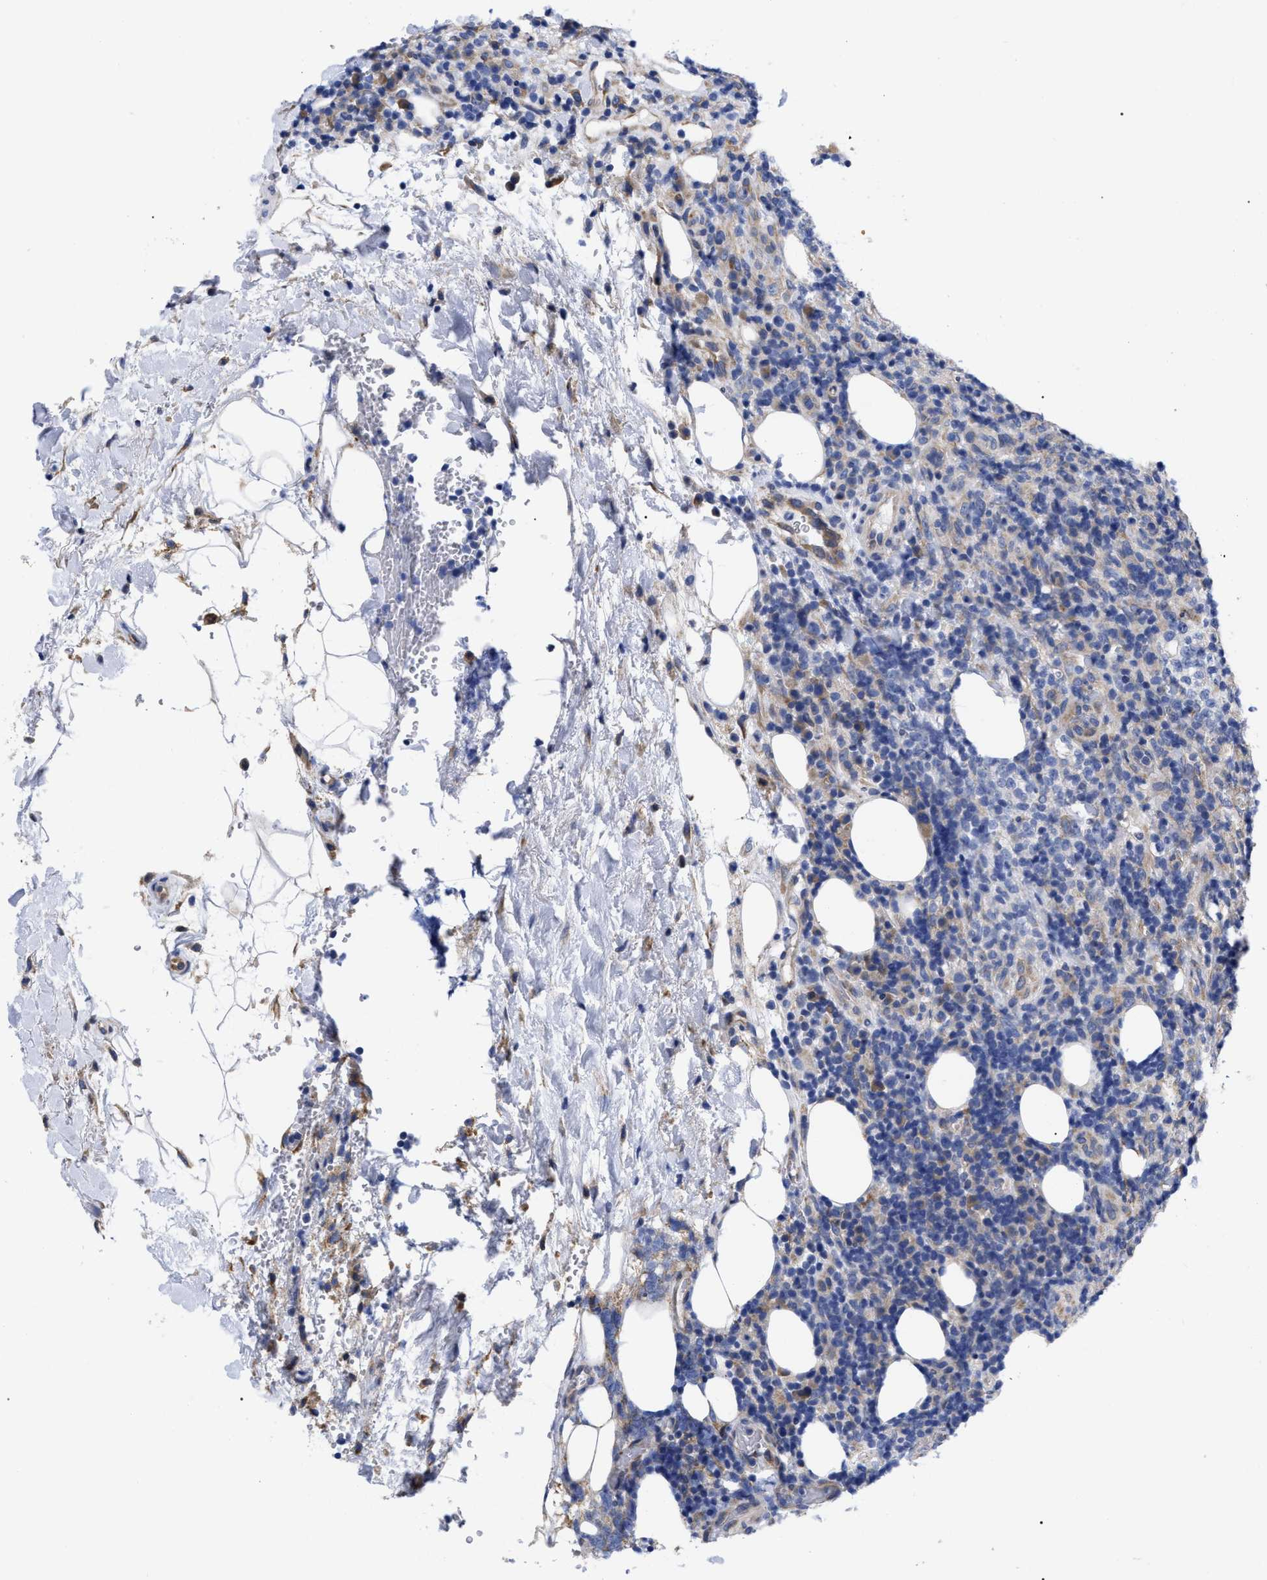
{"staining": {"intensity": "negative", "quantity": "none", "location": "none"}, "tissue": "lymphoma", "cell_type": "Tumor cells", "image_type": "cancer", "snomed": [{"axis": "morphology", "description": "Malignant lymphoma, non-Hodgkin's type, High grade"}, {"axis": "topography", "description": "Lymph node"}], "caption": "The image shows no staining of tumor cells in lymphoma.", "gene": "CFAP298", "patient": {"sex": "female", "age": 76}}